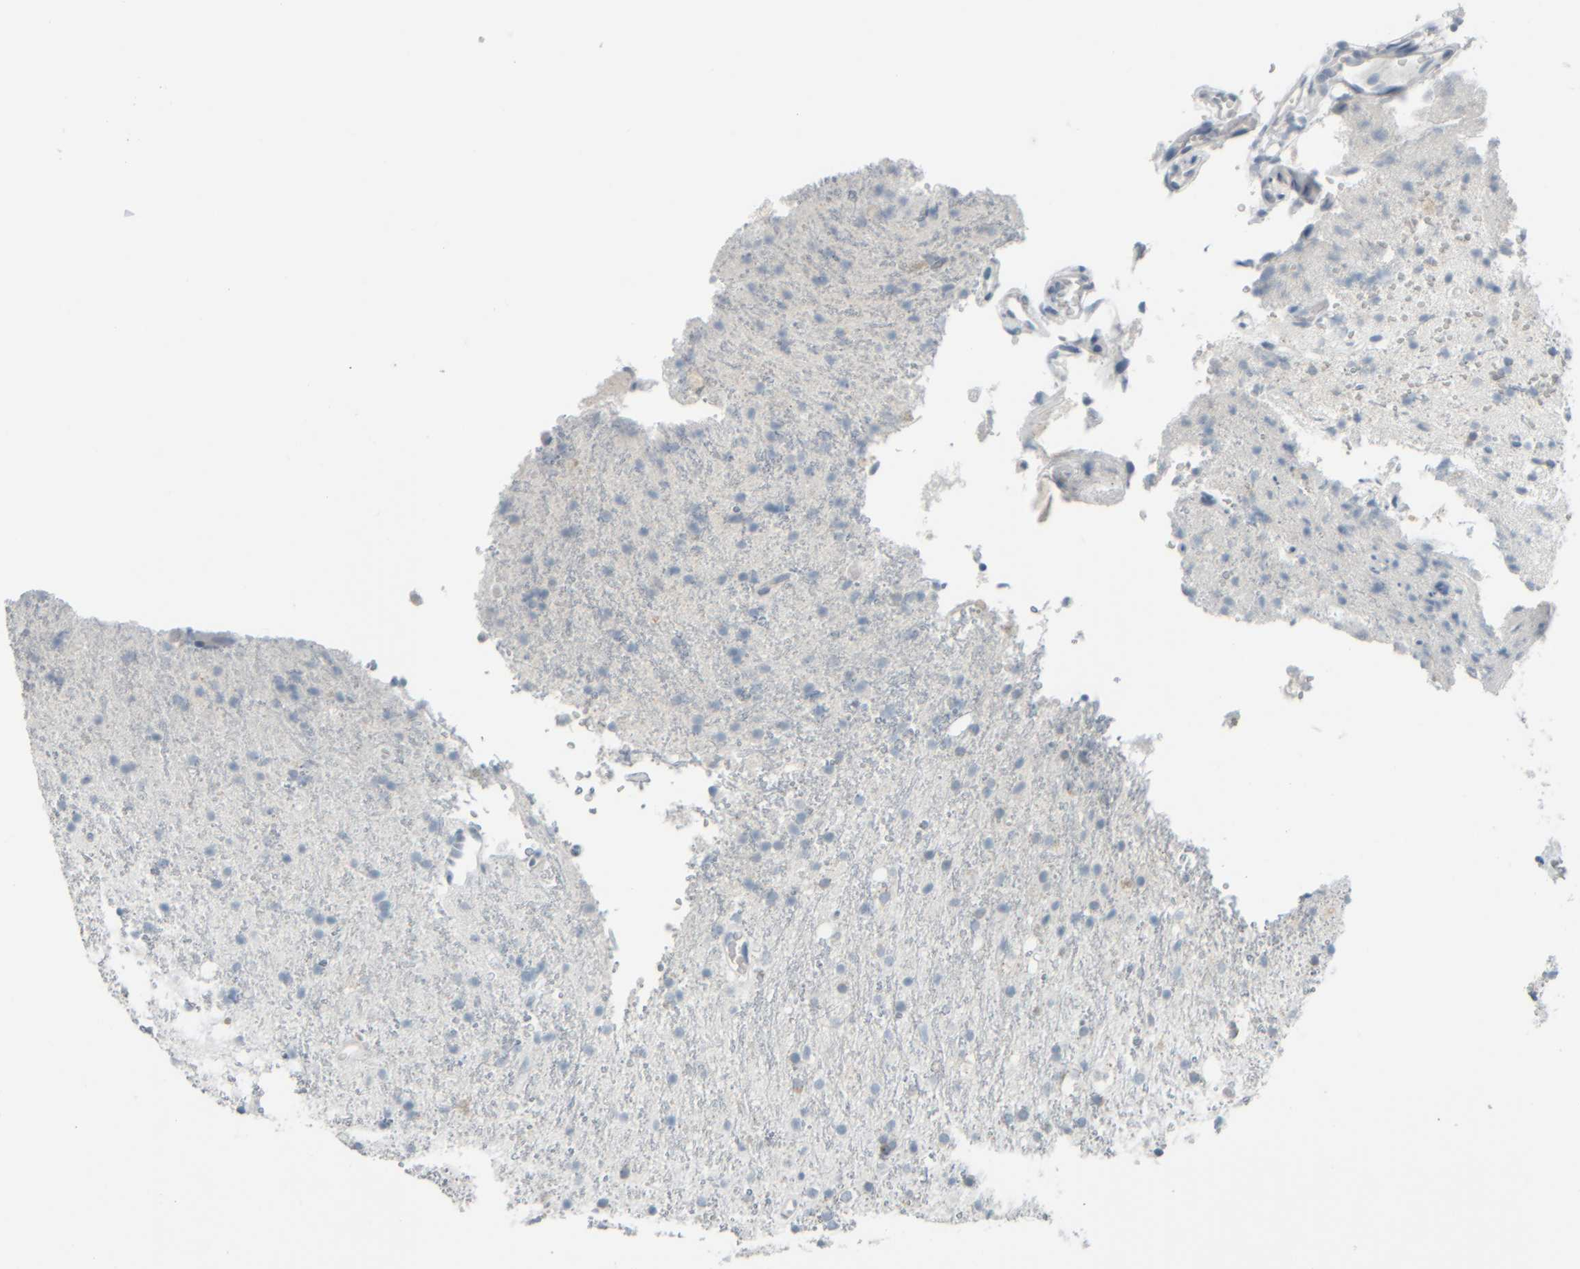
{"staining": {"intensity": "negative", "quantity": "none", "location": "none"}, "tissue": "glioma", "cell_type": "Tumor cells", "image_type": "cancer", "snomed": [{"axis": "morphology", "description": "Glioma, malignant, High grade"}, {"axis": "topography", "description": "Brain"}], "caption": "This histopathology image is of malignant glioma (high-grade) stained with immunohistochemistry (IHC) to label a protein in brown with the nuclei are counter-stained blue. There is no staining in tumor cells.", "gene": "TPSAB1", "patient": {"sex": "male", "age": 47}}